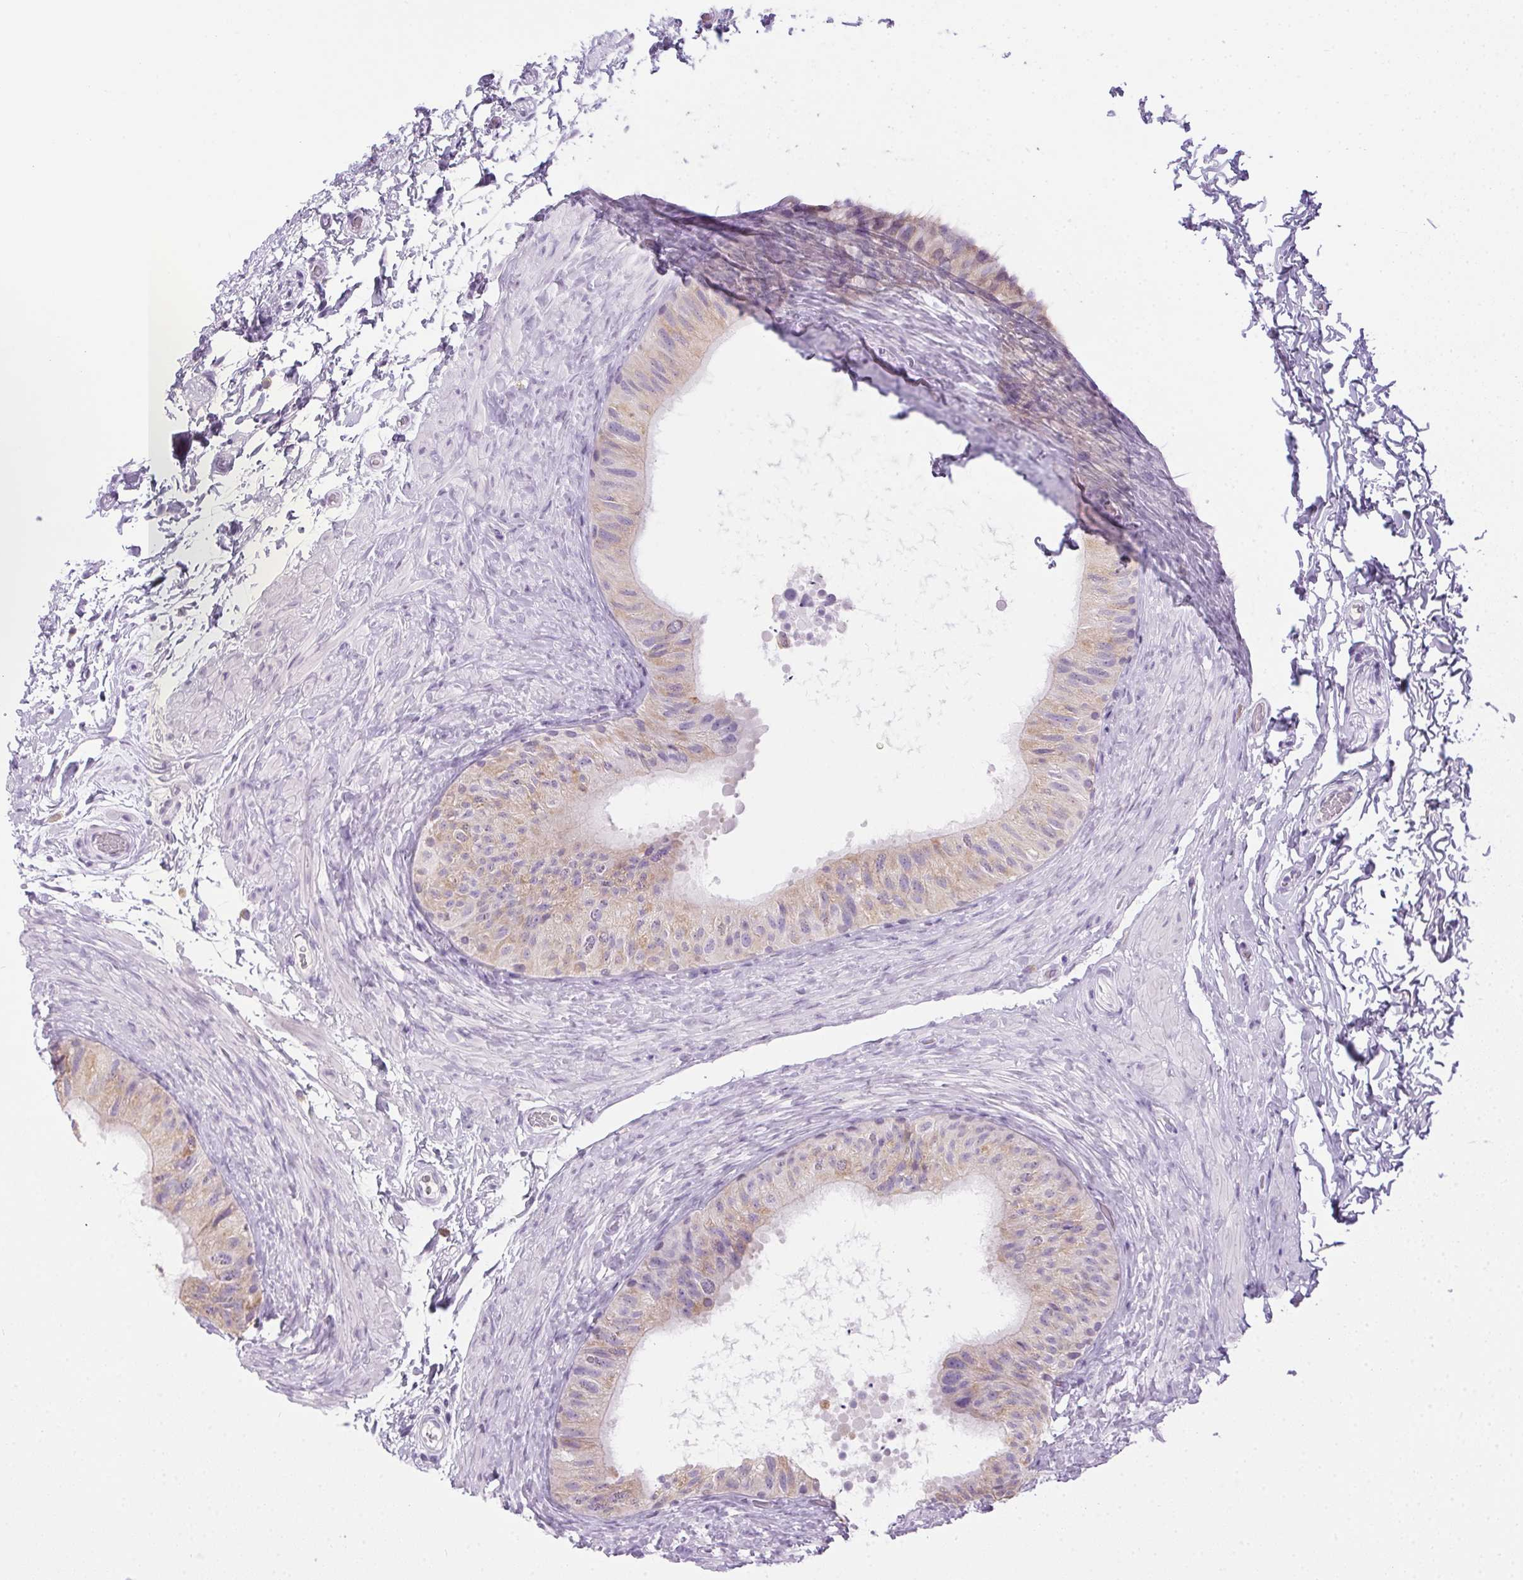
{"staining": {"intensity": "weak", "quantity": "25%-75%", "location": "cytoplasmic/membranous"}, "tissue": "epididymis", "cell_type": "Glandular cells", "image_type": "normal", "snomed": [{"axis": "morphology", "description": "Normal tissue, NOS"}, {"axis": "topography", "description": "Epididymis, spermatic cord, NOS"}, {"axis": "topography", "description": "Epididymis"}], "caption": "An immunohistochemistry (IHC) photomicrograph of benign tissue is shown. Protein staining in brown labels weak cytoplasmic/membranous positivity in epididymis within glandular cells. (DAB = brown stain, brightfield microscopy at high magnification).", "gene": "POPDC2", "patient": {"sex": "male", "age": 31}}